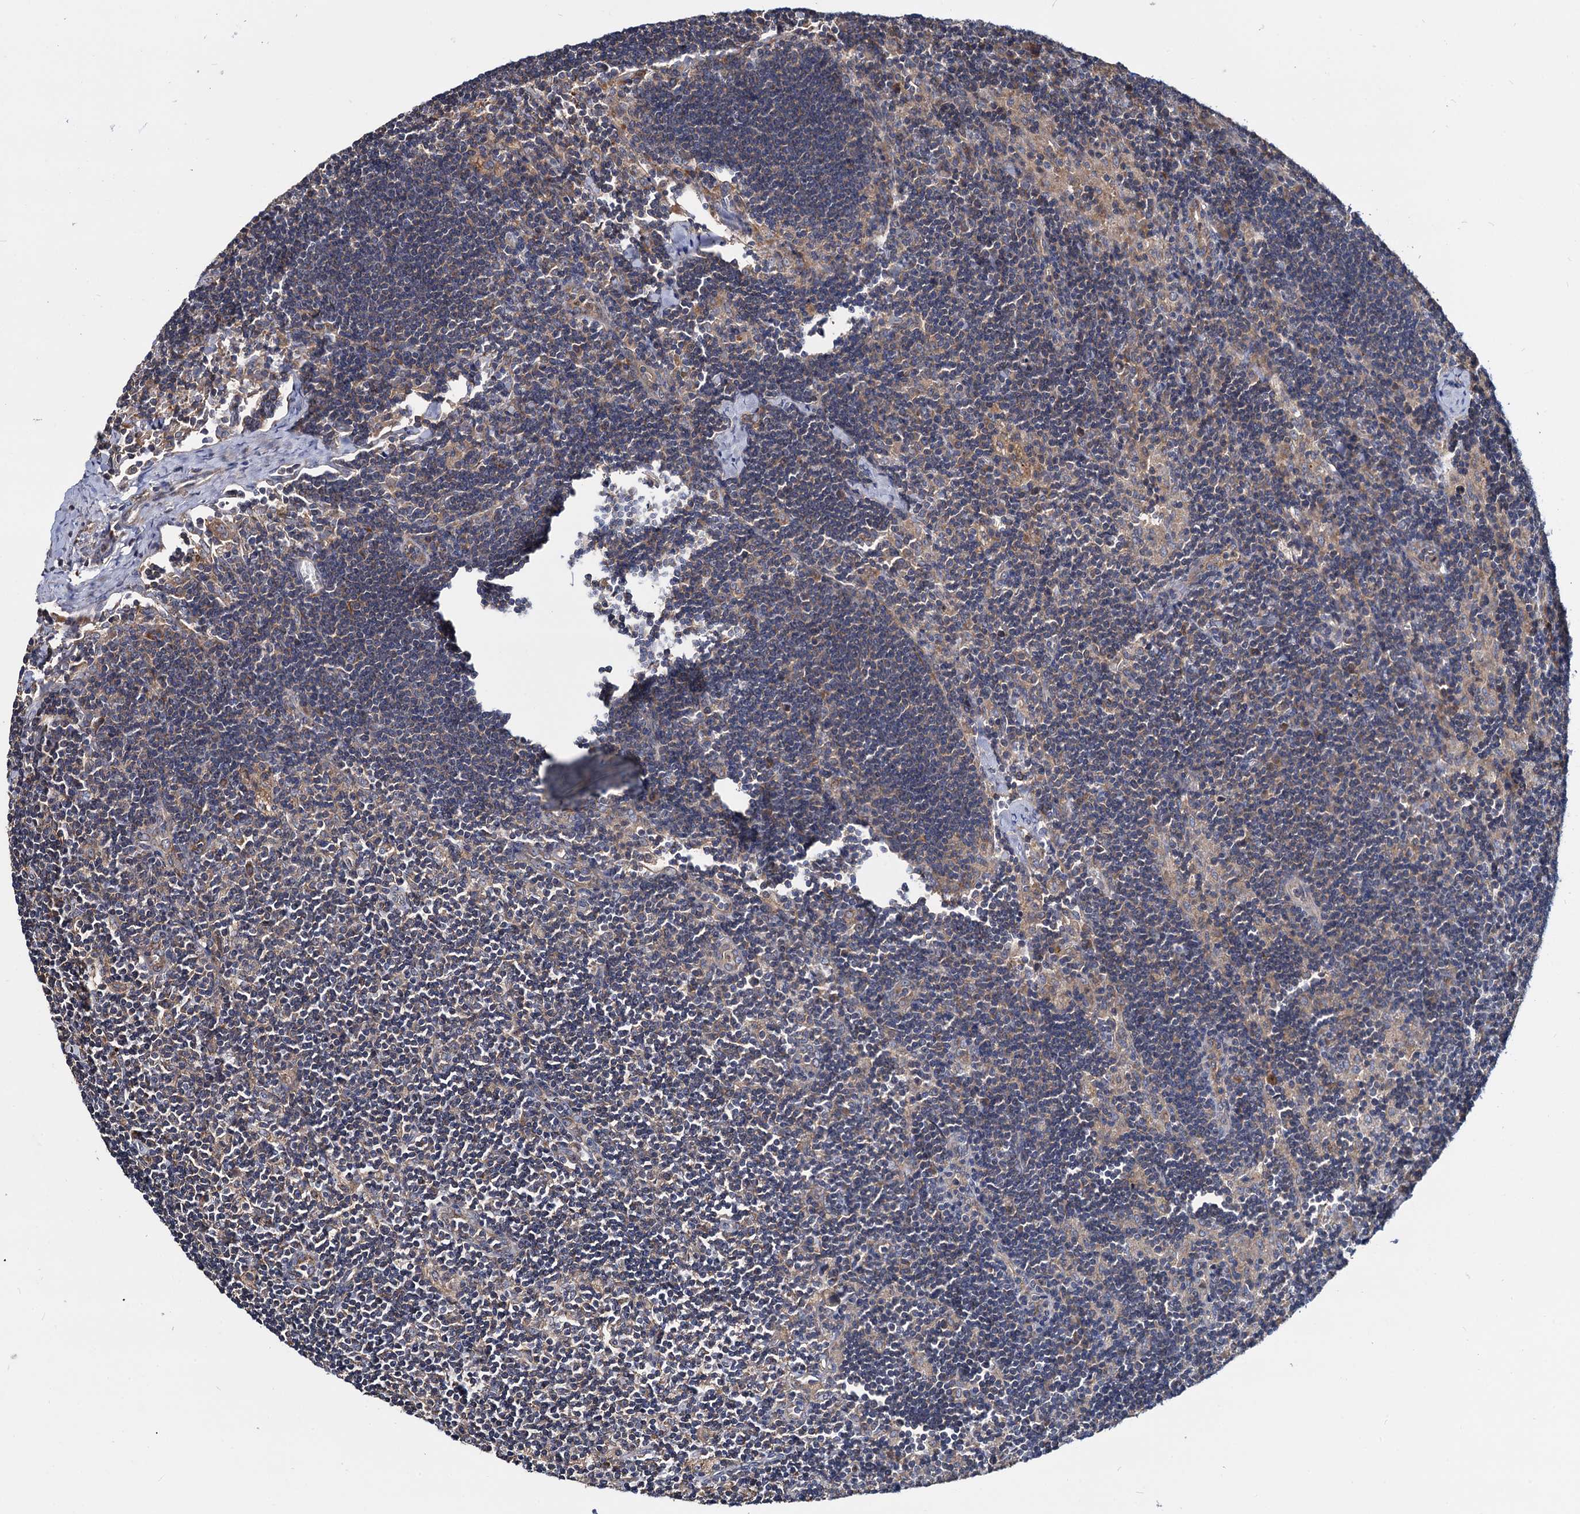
{"staining": {"intensity": "weak", "quantity": ">75%", "location": "cytoplasmic/membranous"}, "tissue": "lymph node", "cell_type": "Germinal center cells", "image_type": "normal", "snomed": [{"axis": "morphology", "description": "Normal tissue, NOS"}, {"axis": "topography", "description": "Lymph node"}], "caption": "Lymph node stained for a protein demonstrates weak cytoplasmic/membranous positivity in germinal center cells. The protein of interest is shown in brown color, while the nuclei are stained blue.", "gene": "CEP192", "patient": {"sex": "male", "age": 24}}